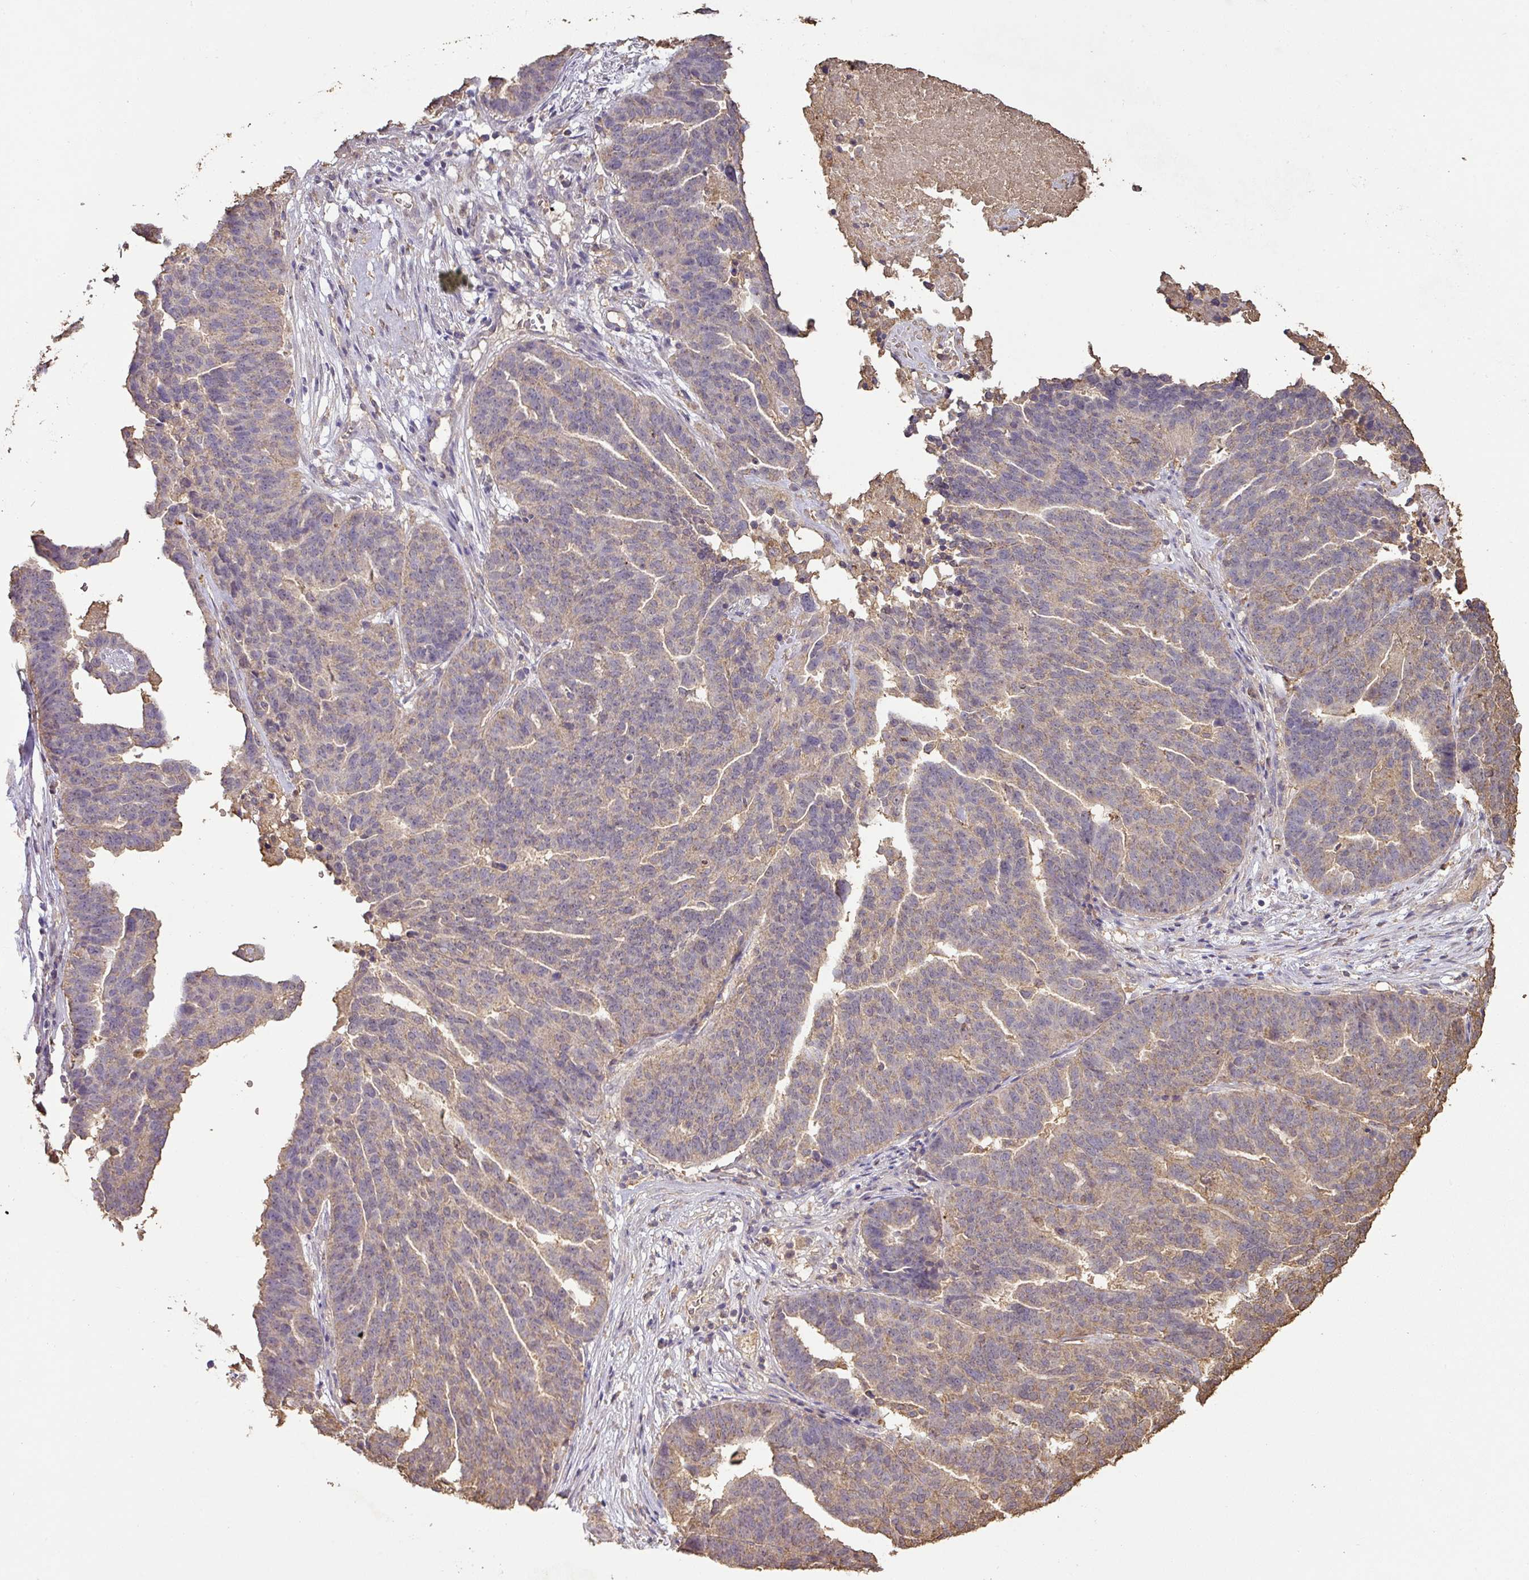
{"staining": {"intensity": "weak", "quantity": "25%-75%", "location": "cytoplasmic/membranous"}, "tissue": "ovarian cancer", "cell_type": "Tumor cells", "image_type": "cancer", "snomed": [{"axis": "morphology", "description": "Cystadenocarcinoma, serous, NOS"}, {"axis": "topography", "description": "Ovary"}], "caption": "Ovarian cancer (serous cystadenocarcinoma) was stained to show a protein in brown. There is low levels of weak cytoplasmic/membranous expression in about 25%-75% of tumor cells.", "gene": "ATAT1", "patient": {"sex": "female", "age": 59}}